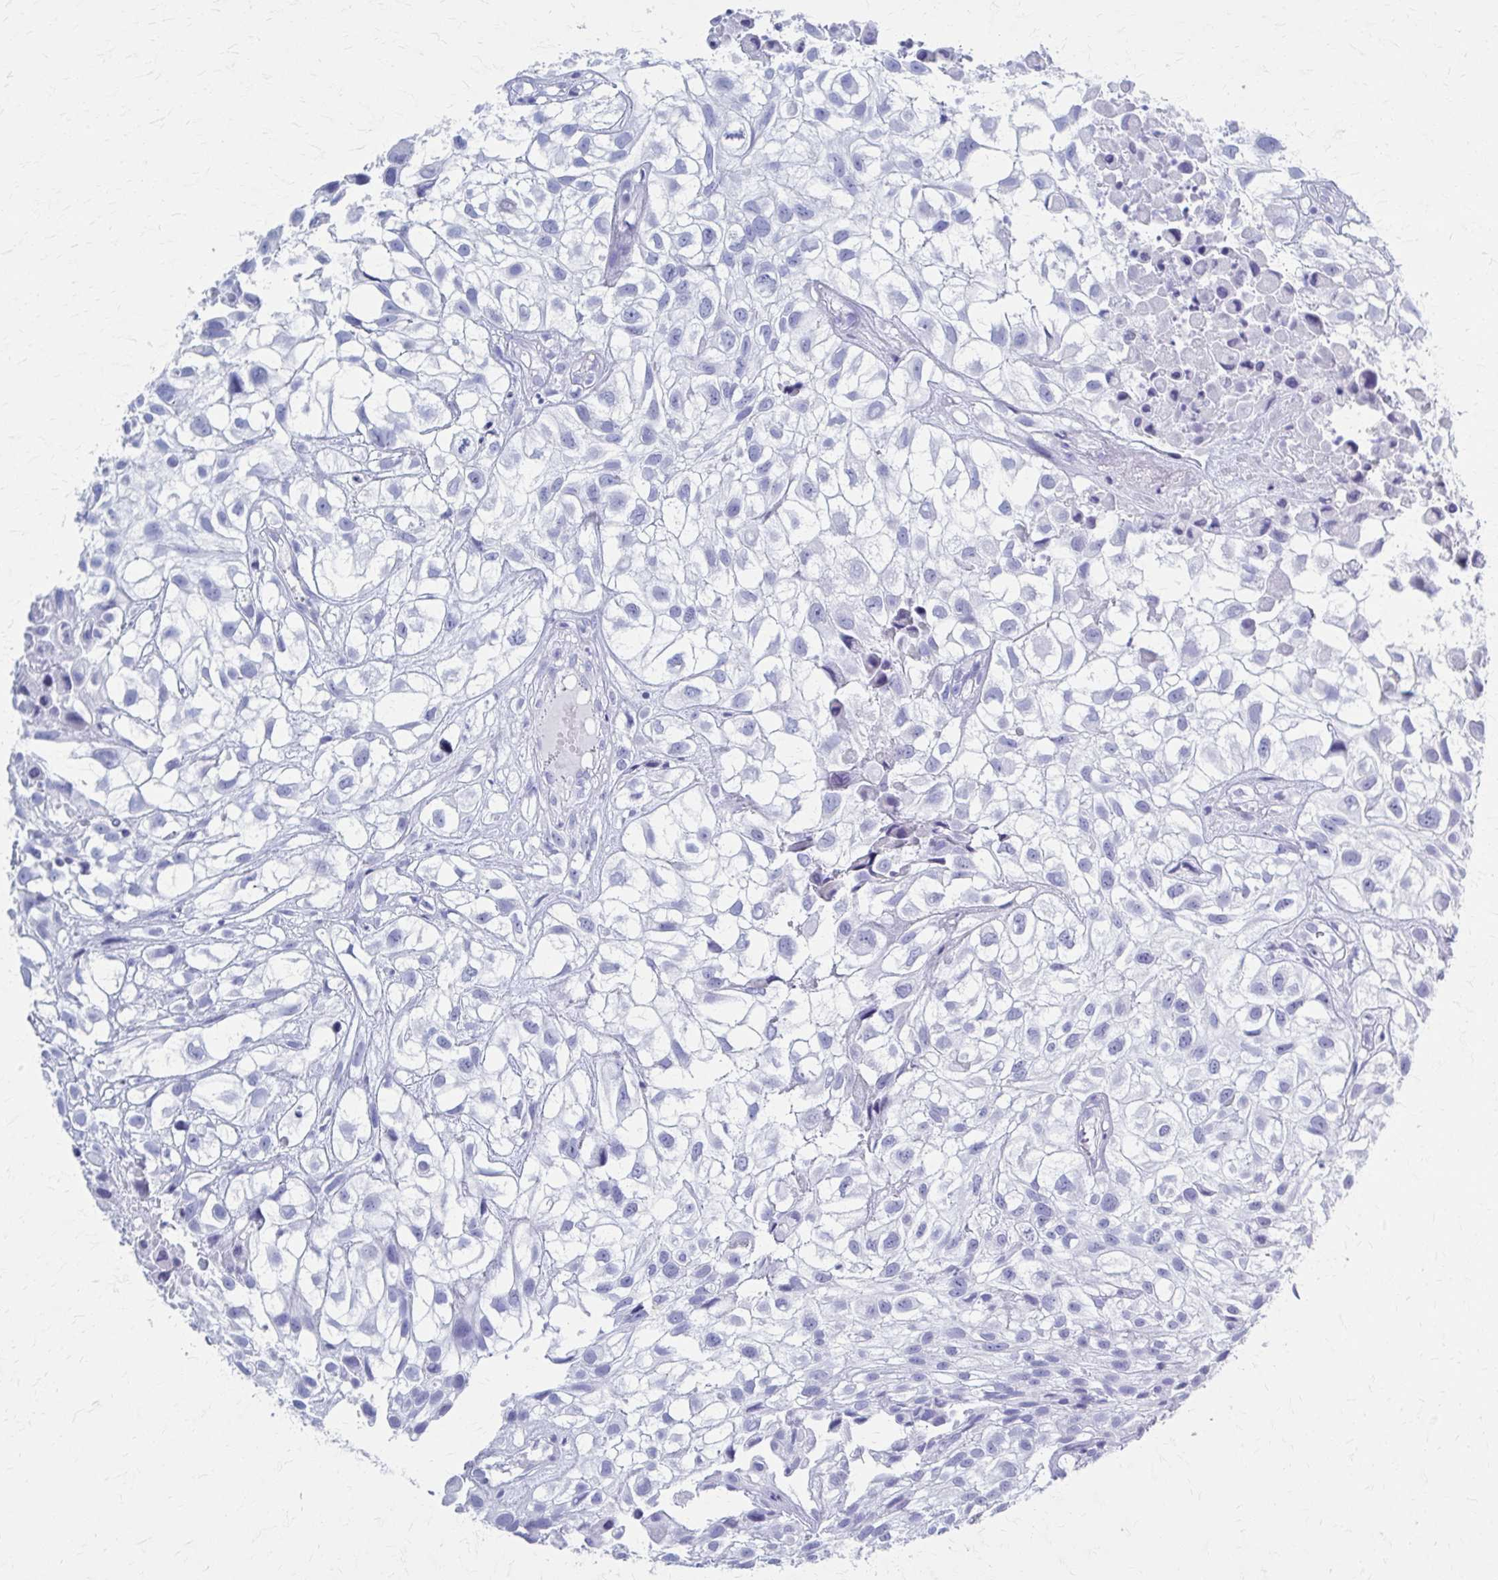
{"staining": {"intensity": "negative", "quantity": "none", "location": "none"}, "tissue": "urothelial cancer", "cell_type": "Tumor cells", "image_type": "cancer", "snomed": [{"axis": "morphology", "description": "Urothelial carcinoma, High grade"}, {"axis": "topography", "description": "Urinary bladder"}], "caption": "An immunohistochemistry (IHC) photomicrograph of urothelial cancer is shown. There is no staining in tumor cells of urothelial cancer.", "gene": "CELF5", "patient": {"sex": "male", "age": 56}}